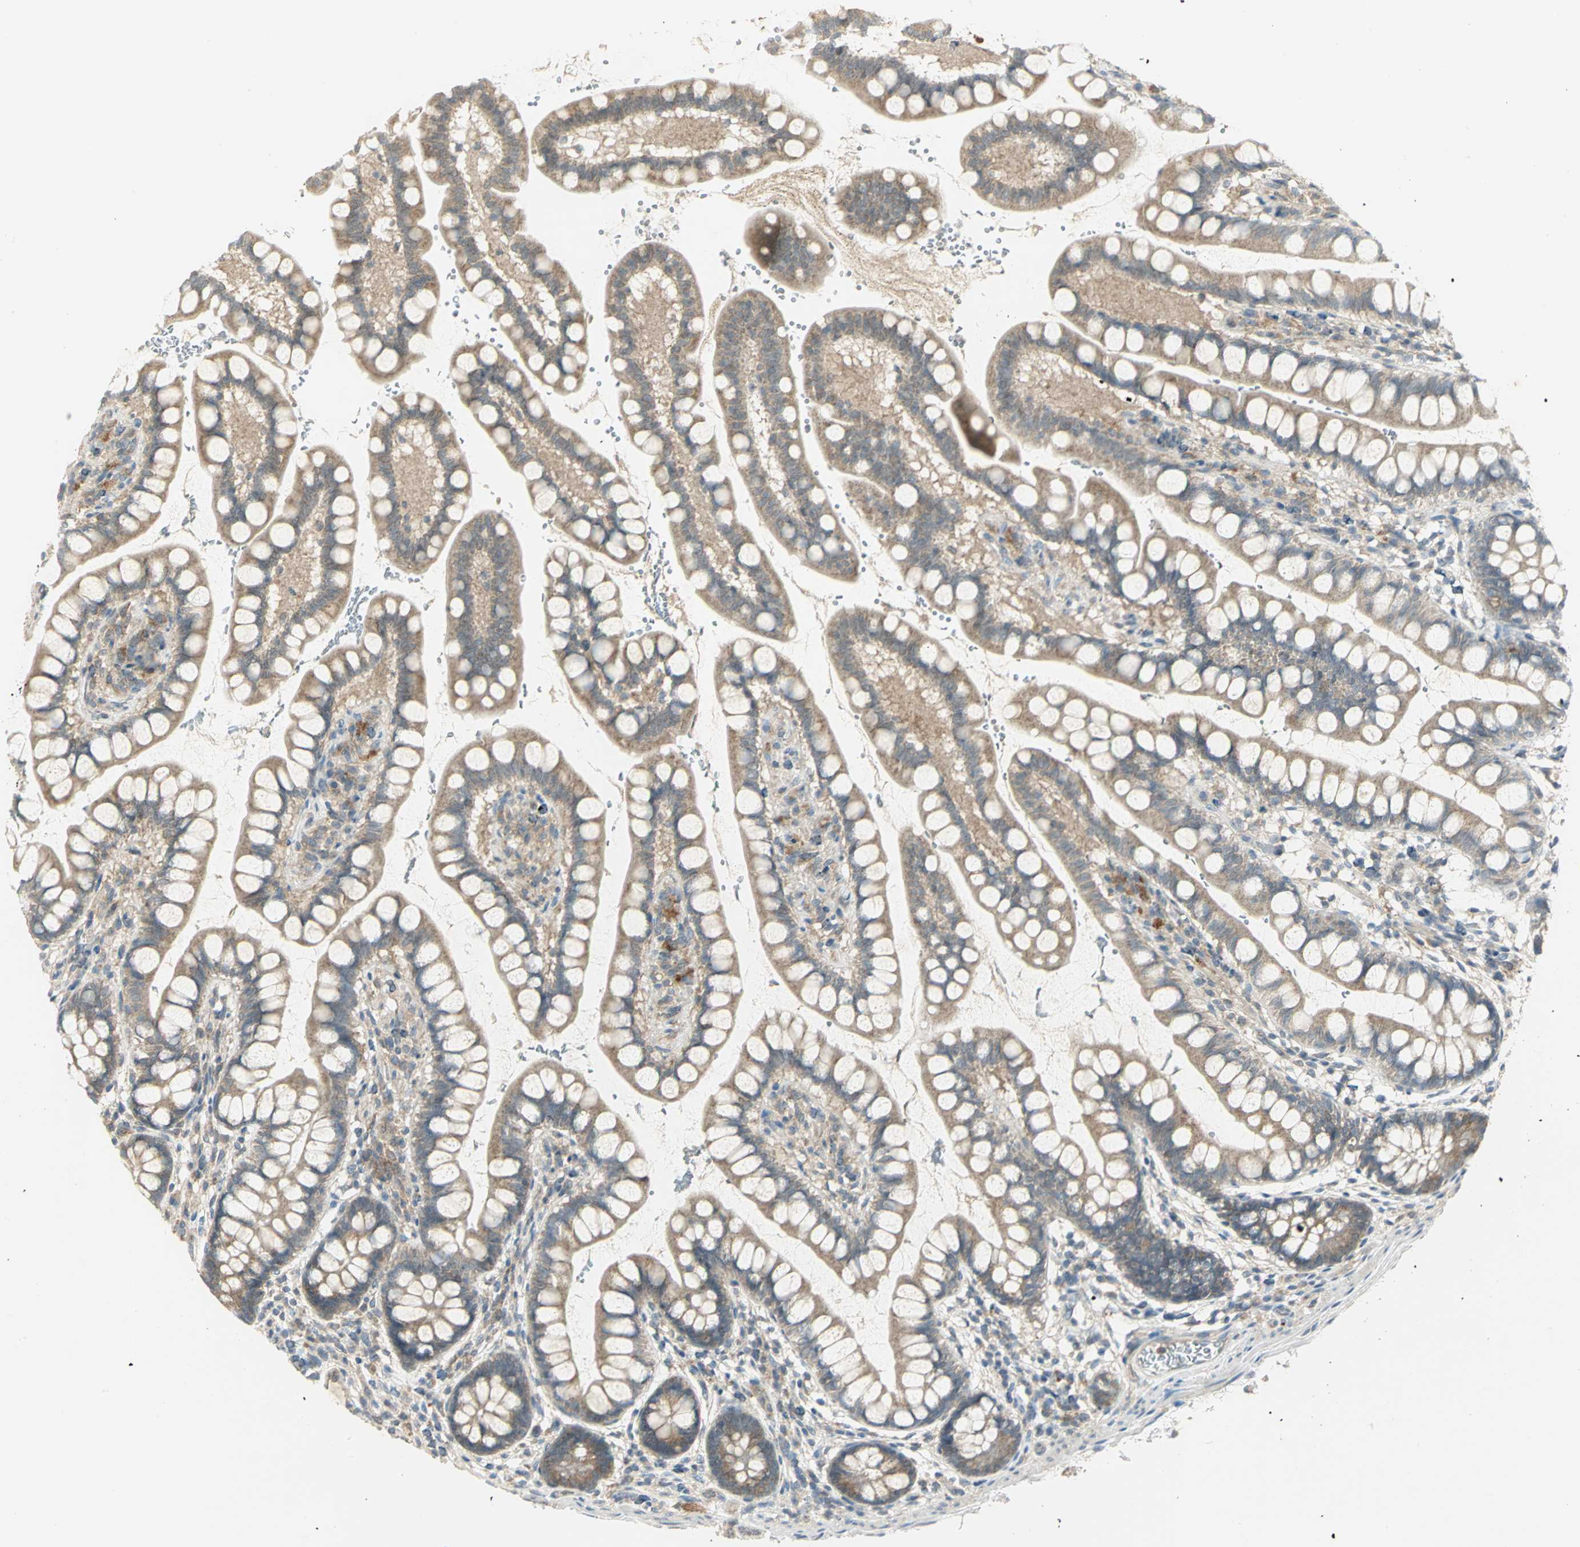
{"staining": {"intensity": "weak", "quantity": ">75%", "location": "cytoplasmic/membranous"}, "tissue": "small intestine", "cell_type": "Glandular cells", "image_type": "normal", "snomed": [{"axis": "morphology", "description": "Normal tissue, NOS"}, {"axis": "topography", "description": "Small intestine"}], "caption": "Normal small intestine displays weak cytoplasmic/membranous staining in about >75% of glandular cells.", "gene": "MAPK8IP3", "patient": {"sex": "female", "age": 58}}